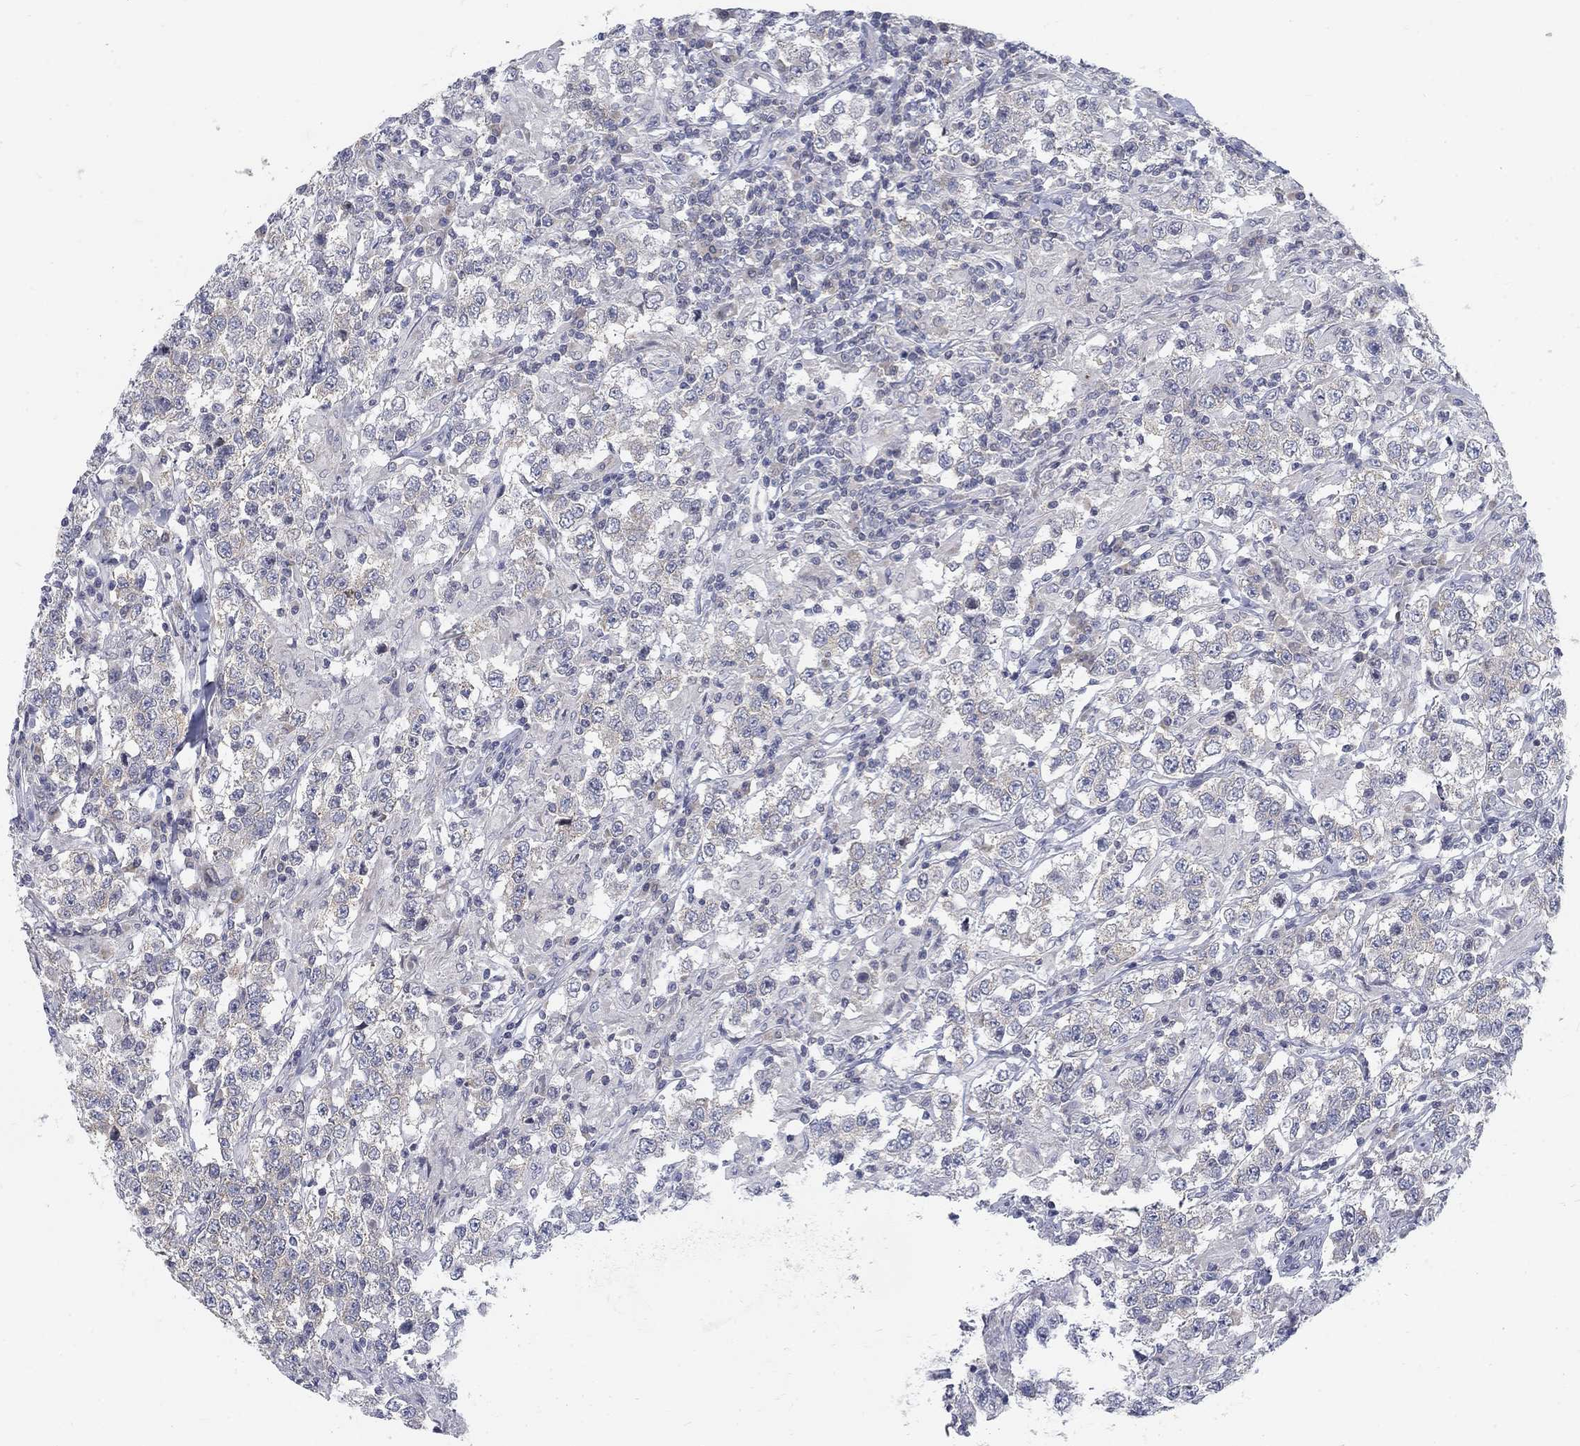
{"staining": {"intensity": "negative", "quantity": "none", "location": "none"}, "tissue": "testis cancer", "cell_type": "Tumor cells", "image_type": "cancer", "snomed": [{"axis": "morphology", "description": "Seminoma, NOS"}, {"axis": "morphology", "description": "Carcinoma, Embryonal, NOS"}, {"axis": "topography", "description": "Testis"}], "caption": "Protein analysis of testis seminoma reveals no significant staining in tumor cells.", "gene": "ATP1A3", "patient": {"sex": "male", "age": 41}}